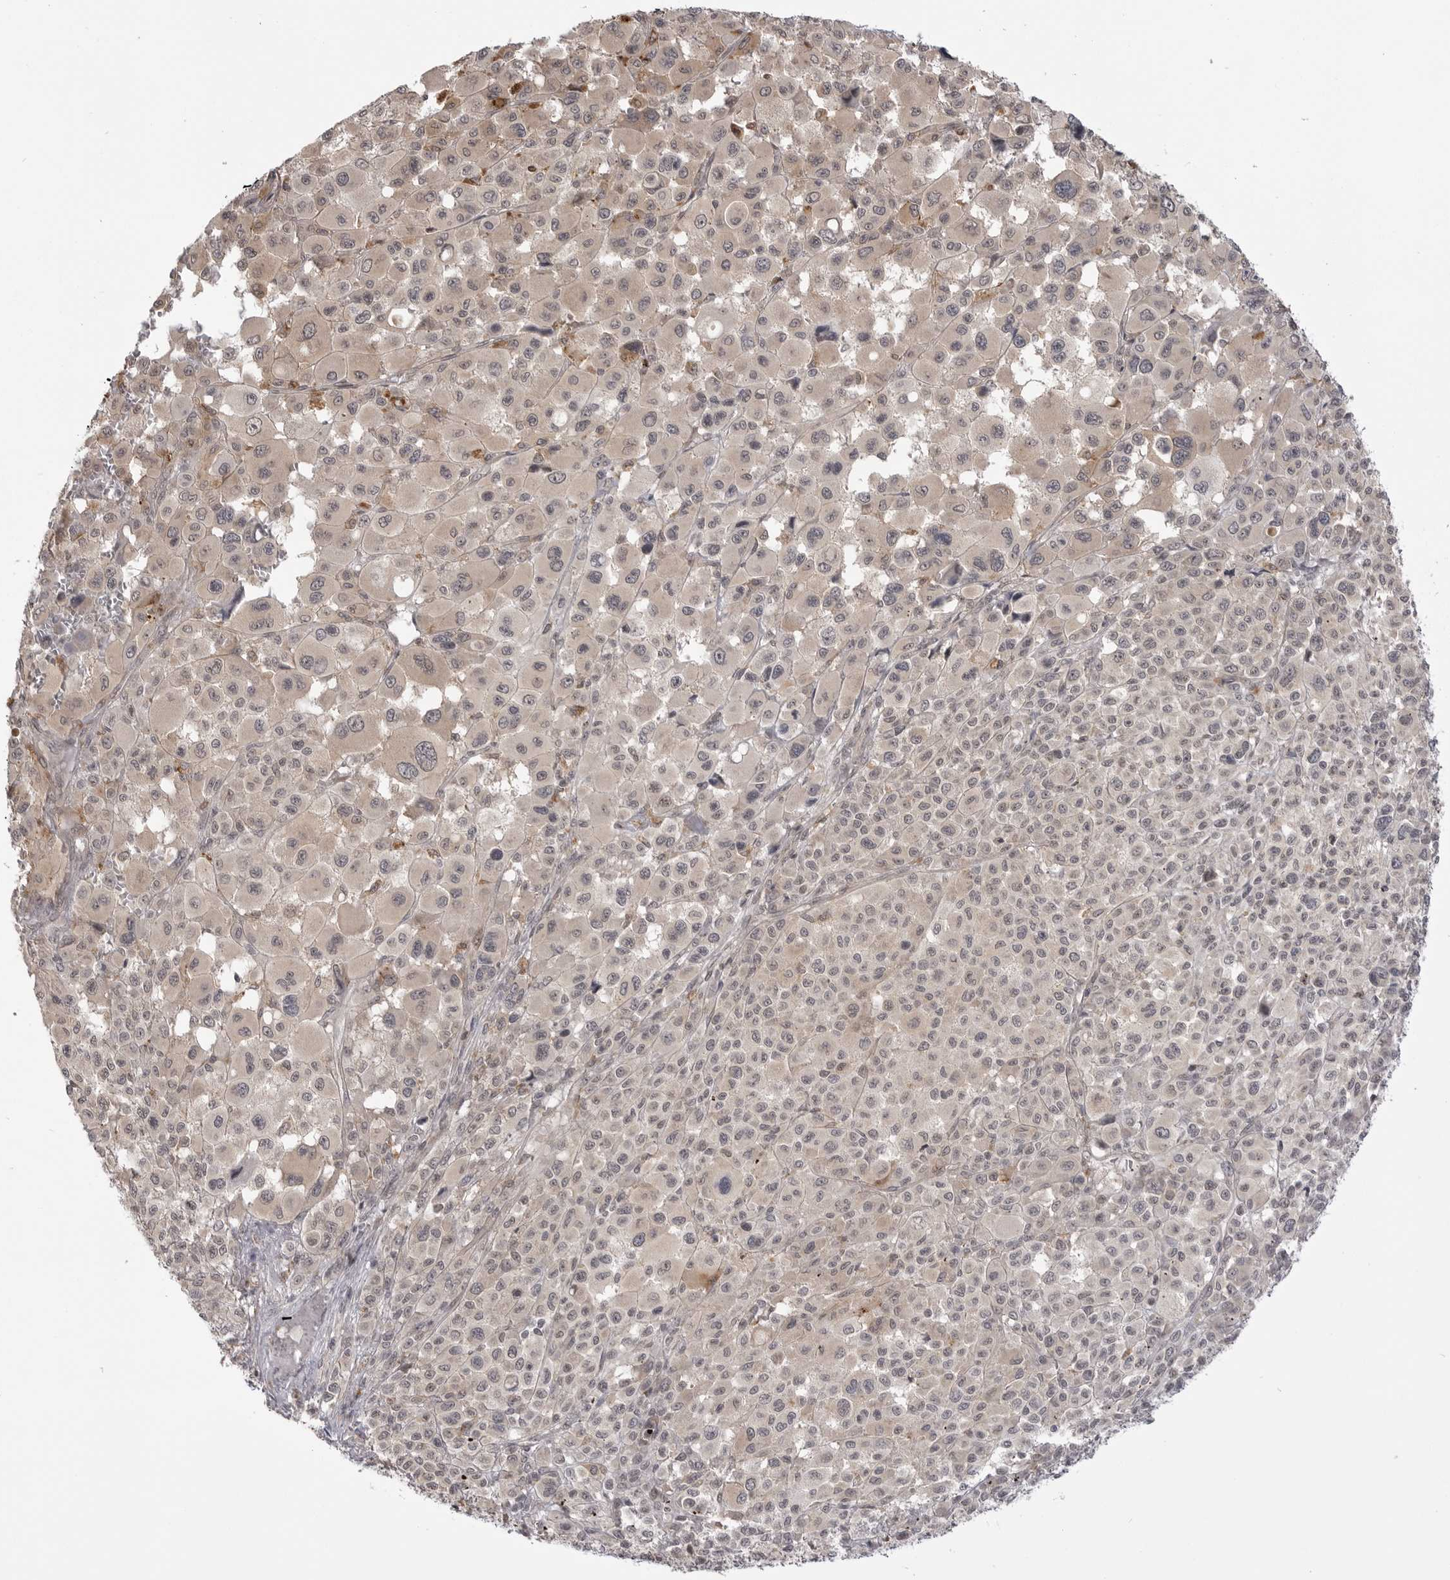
{"staining": {"intensity": "weak", "quantity": "25%-75%", "location": "cytoplasmic/membranous"}, "tissue": "melanoma", "cell_type": "Tumor cells", "image_type": "cancer", "snomed": [{"axis": "morphology", "description": "Malignant melanoma, Metastatic site"}, {"axis": "topography", "description": "Skin"}], "caption": "Melanoma stained for a protein displays weak cytoplasmic/membranous positivity in tumor cells. (DAB (3,3'-diaminobenzidine) IHC, brown staining for protein, blue staining for nuclei).", "gene": "PTK2B", "patient": {"sex": "female", "age": 74}}